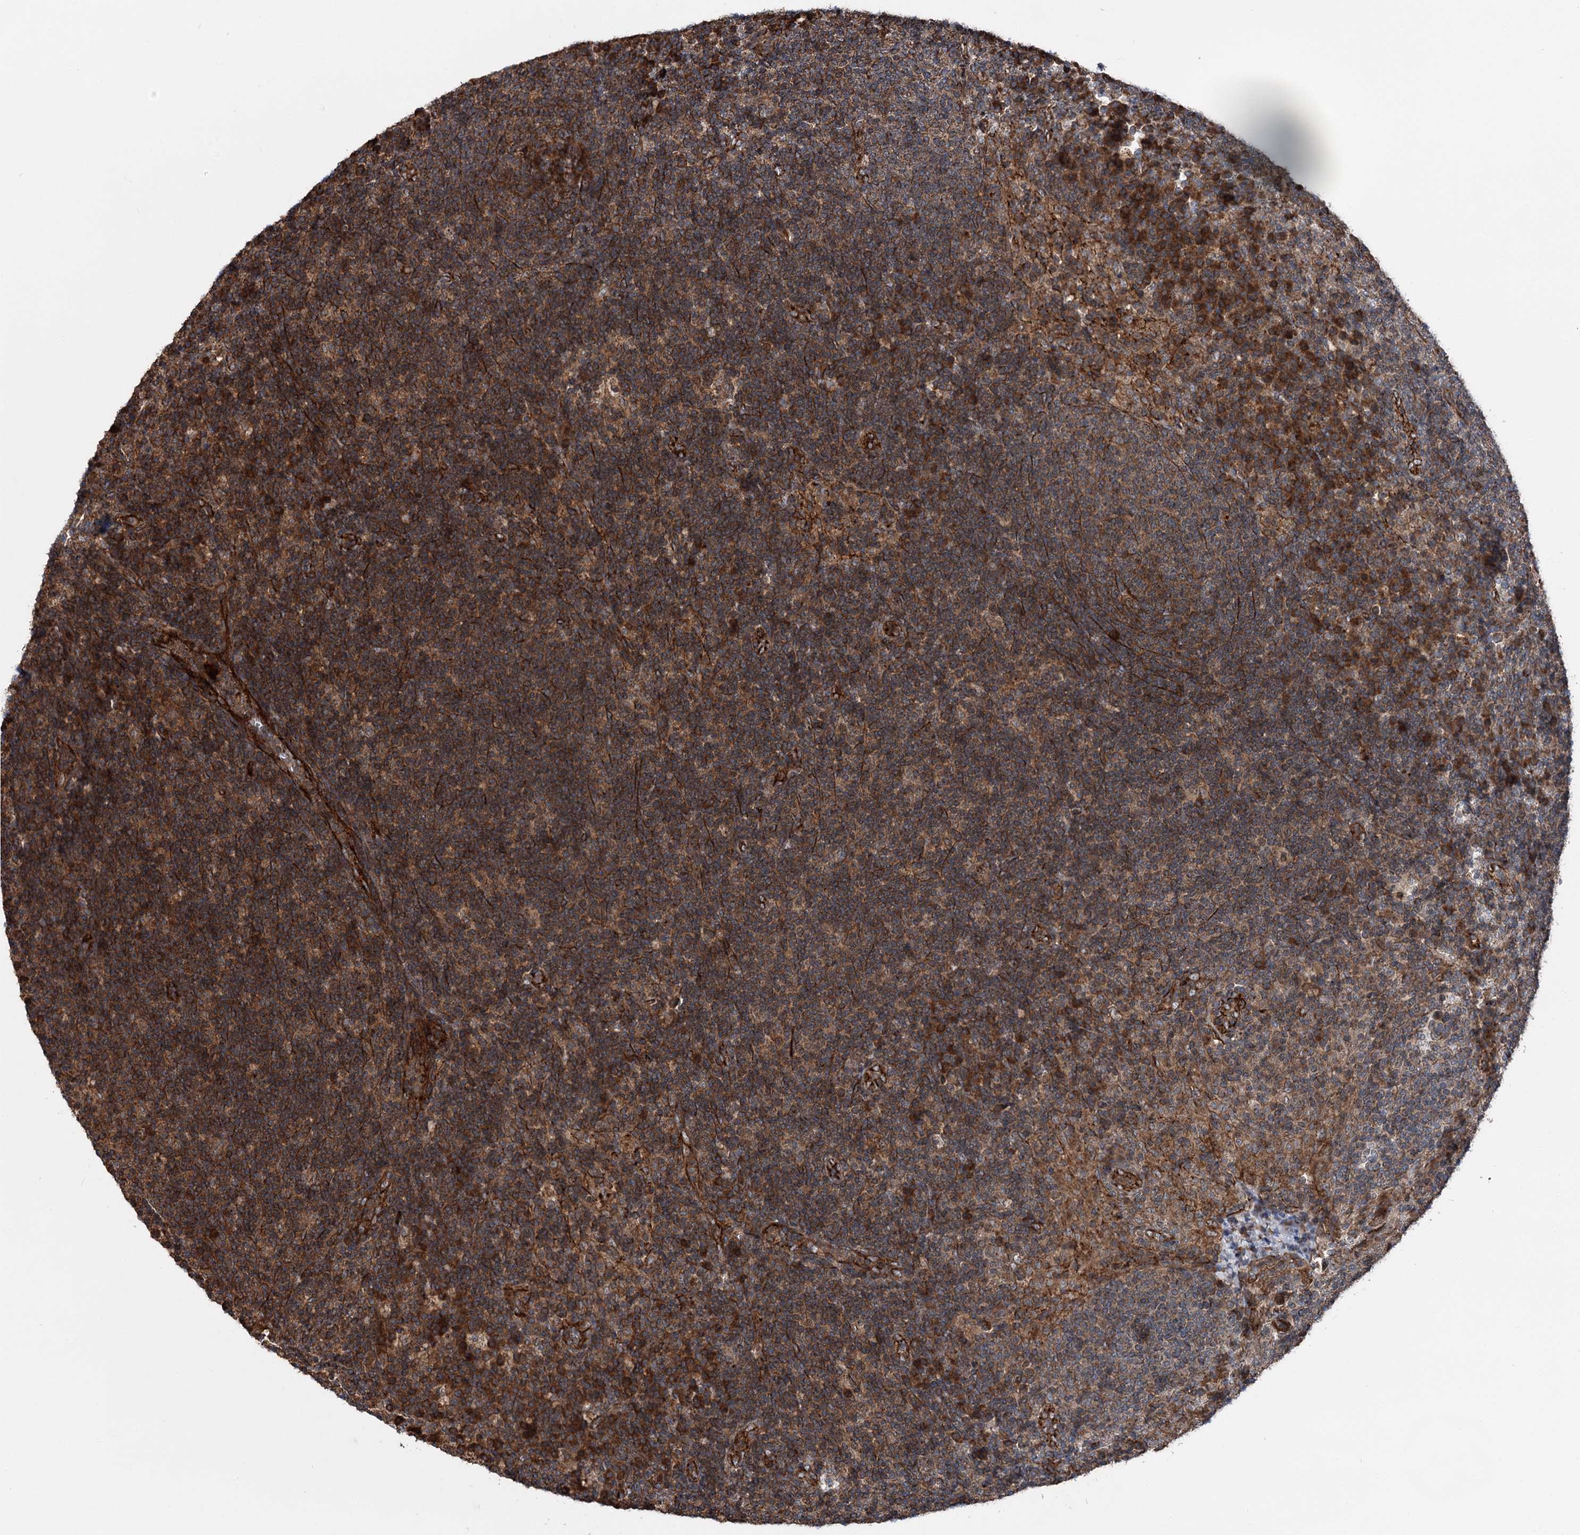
{"staining": {"intensity": "strong", "quantity": ">75%", "location": "cytoplasmic/membranous"}, "tissue": "lymph node", "cell_type": "Germinal center cells", "image_type": "normal", "snomed": [{"axis": "morphology", "description": "Normal tissue, NOS"}, {"axis": "topography", "description": "Lymph node"}], "caption": "This micrograph demonstrates unremarkable lymph node stained with IHC to label a protein in brown. The cytoplasmic/membranous of germinal center cells show strong positivity for the protein. Nuclei are counter-stained blue.", "gene": "ITFG2", "patient": {"sex": "female", "age": 70}}